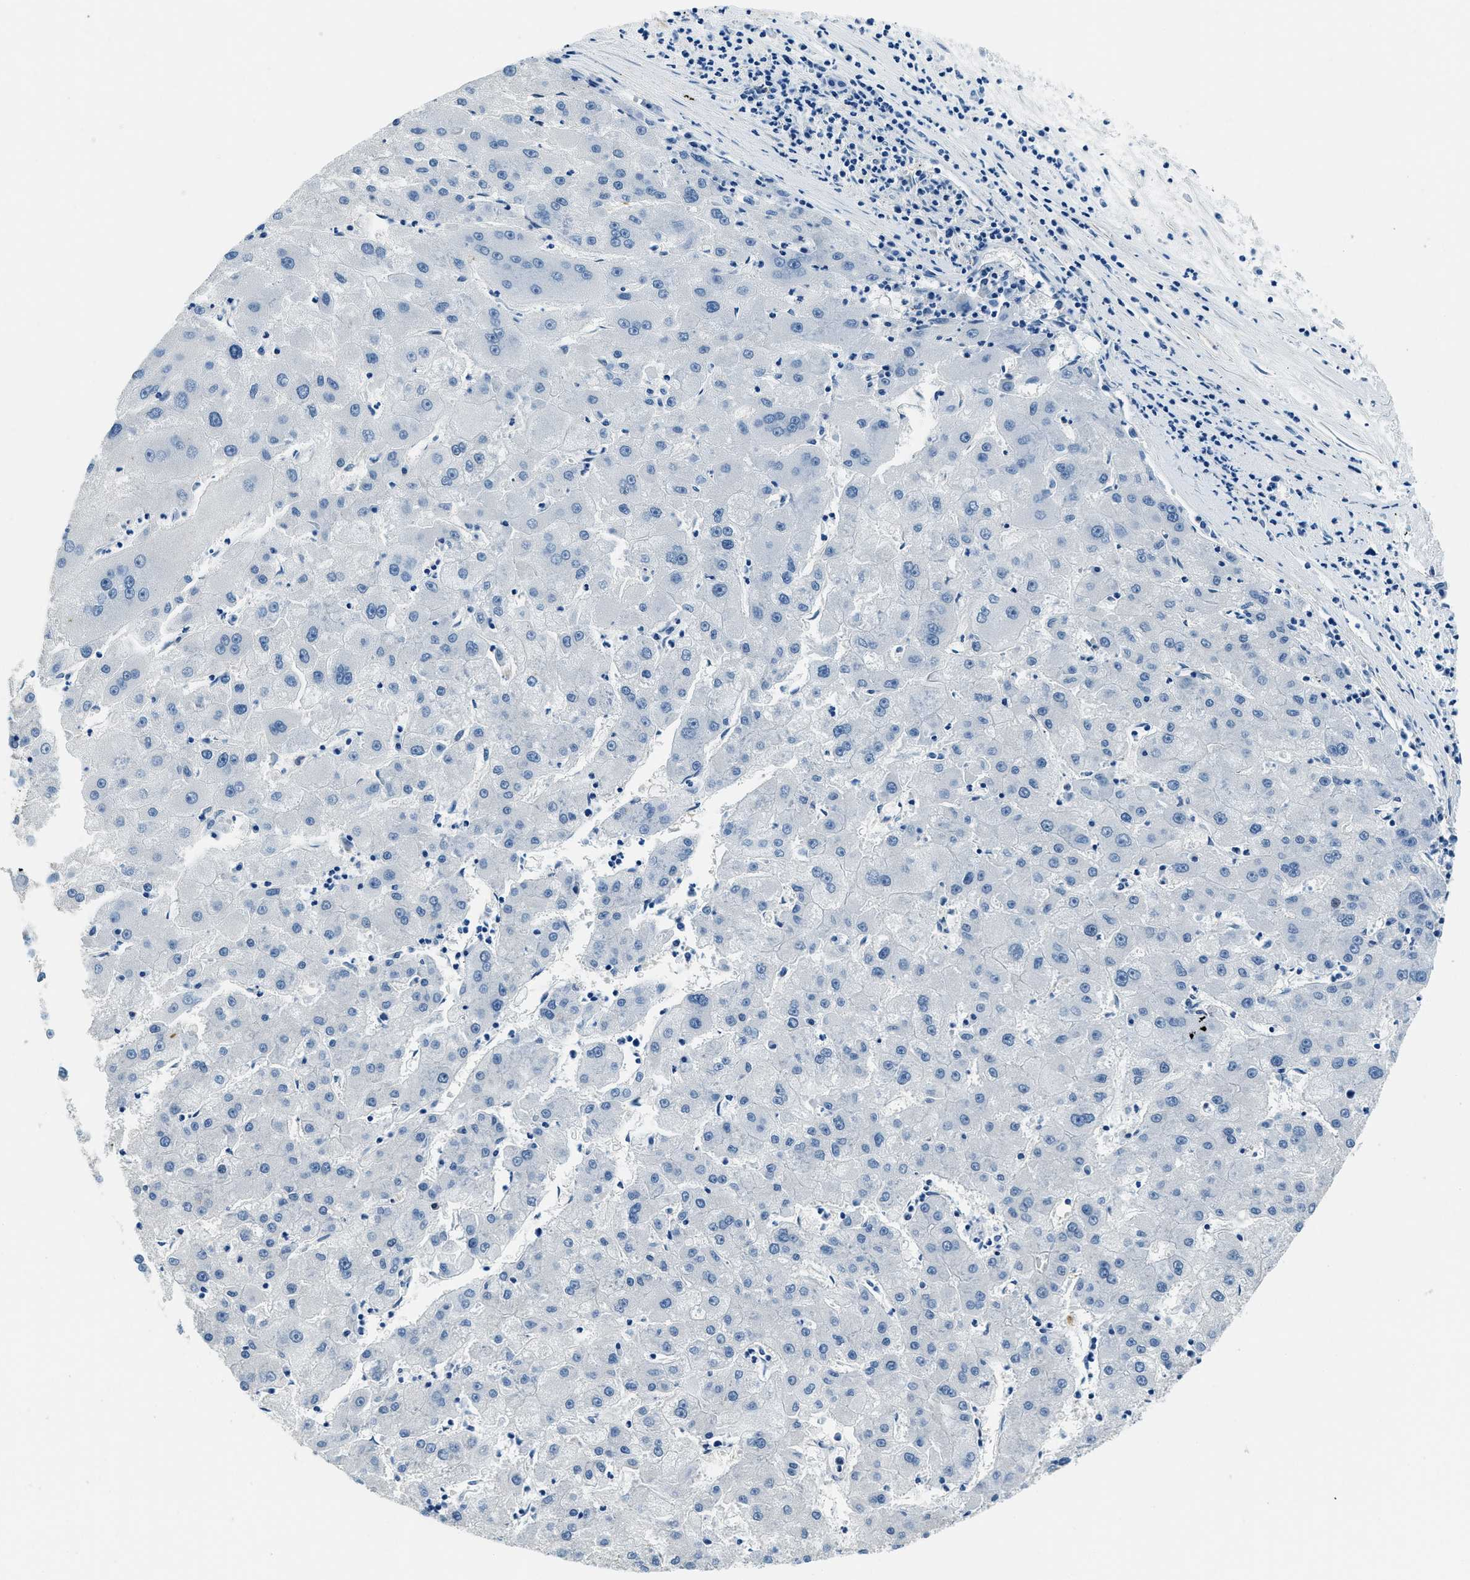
{"staining": {"intensity": "negative", "quantity": "none", "location": "none"}, "tissue": "liver cancer", "cell_type": "Tumor cells", "image_type": "cancer", "snomed": [{"axis": "morphology", "description": "Carcinoma, Hepatocellular, NOS"}, {"axis": "topography", "description": "Liver"}], "caption": "Photomicrograph shows no protein positivity in tumor cells of hepatocellular carcinoma (liver) tissue.", "gene": "TWF1", "patient": {"sex": "male", "age": 72}}